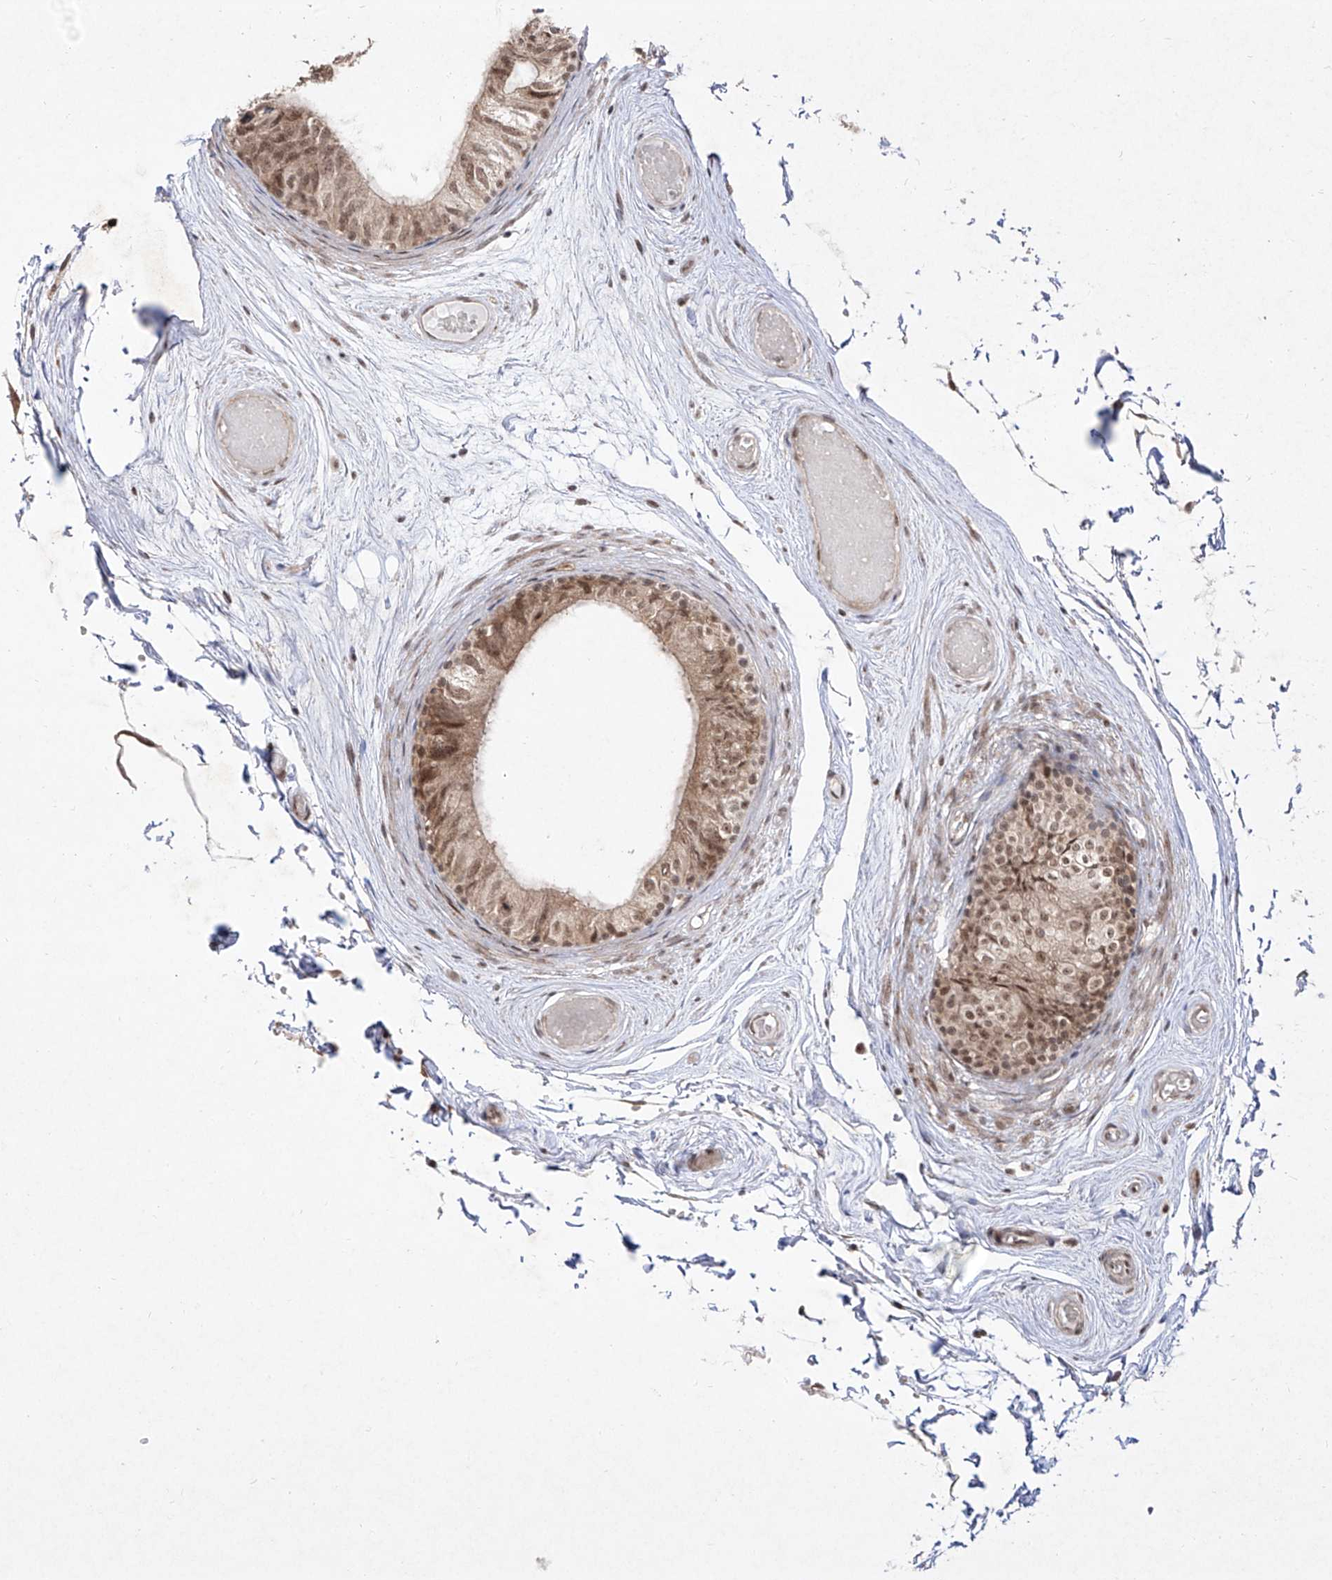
{"staining": {"intensity": "moderate", "quantity": ">75%", "location": "cytoplasmic/membranous,nuclear"}, "tissue": "epididymis", "cell_type": "Glandular cells", "image_type": "normal", "snomed": [{"axis": "morphology", "description": "Normal tissue, NOS"}, {"axis": "topography", "description": "Epididymis"}], "caption": "This is an image of immunohistochemistry (IHC) staining of unremarkable epididymis, which shows moderate expression in the cytoplasmic/membranous,nuclear of glandular cells.", "gene": "SNRNP27", "patient": {"sex": "male", "age": 79}}